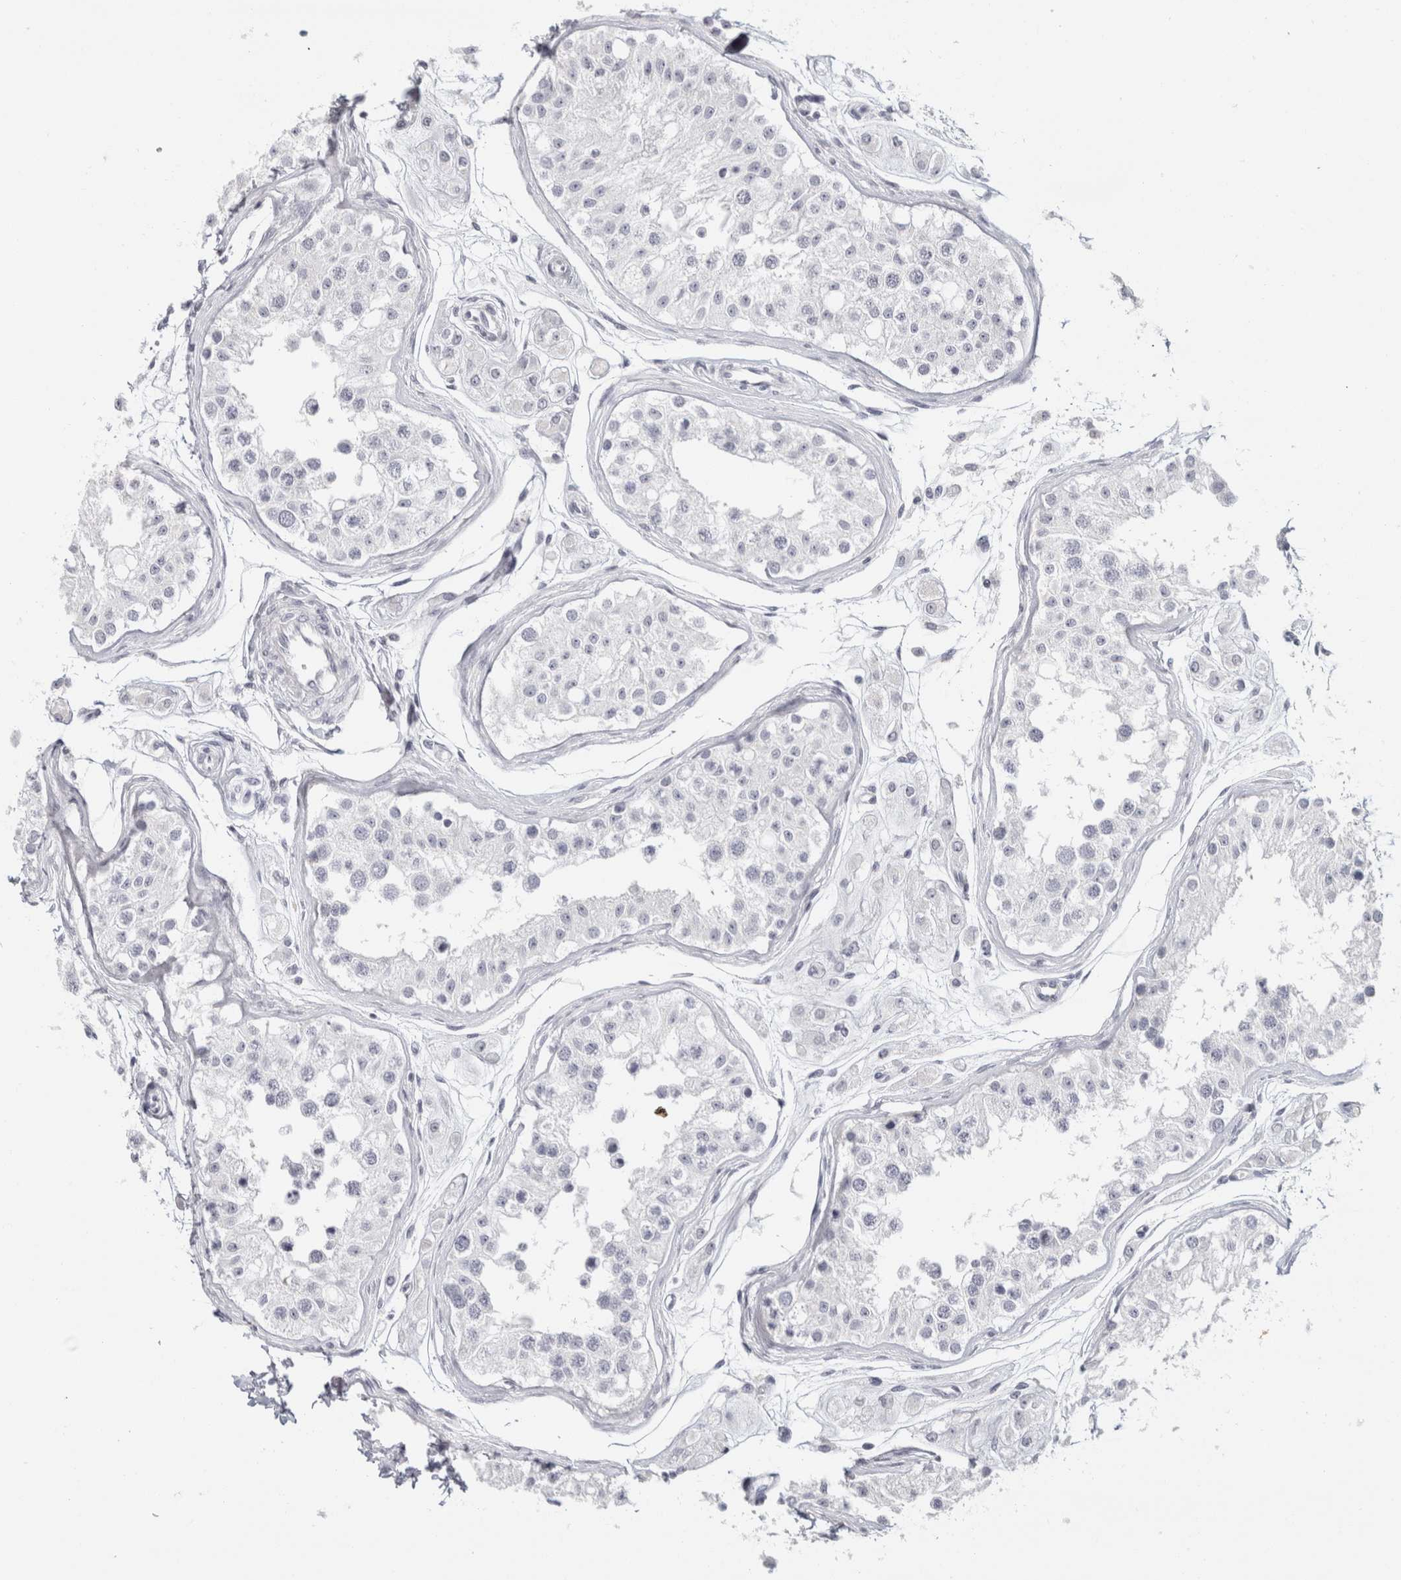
{"staining": {"intensity": "negative", "quantity": "none", "location": "none"}, "tissue": "testis", "cell_type": "Cells in seminiferous ducts", "image_type": "normal", "snomed": [{"axis": "morphology", "description": "Normal tissue, NOS"}, {"axis": "morphology", "description": "Adenocarcinoma, metastatic, NOS"}, {"axis": "topography", "description": "Testis"}], "caption": "This is an immunohistochemistry micrograph of normal human testis. There is no positivity in cells in seminiferous ducts.", "gene": "RPH3AL", "patient": {"sex": "male", "age": 26}}